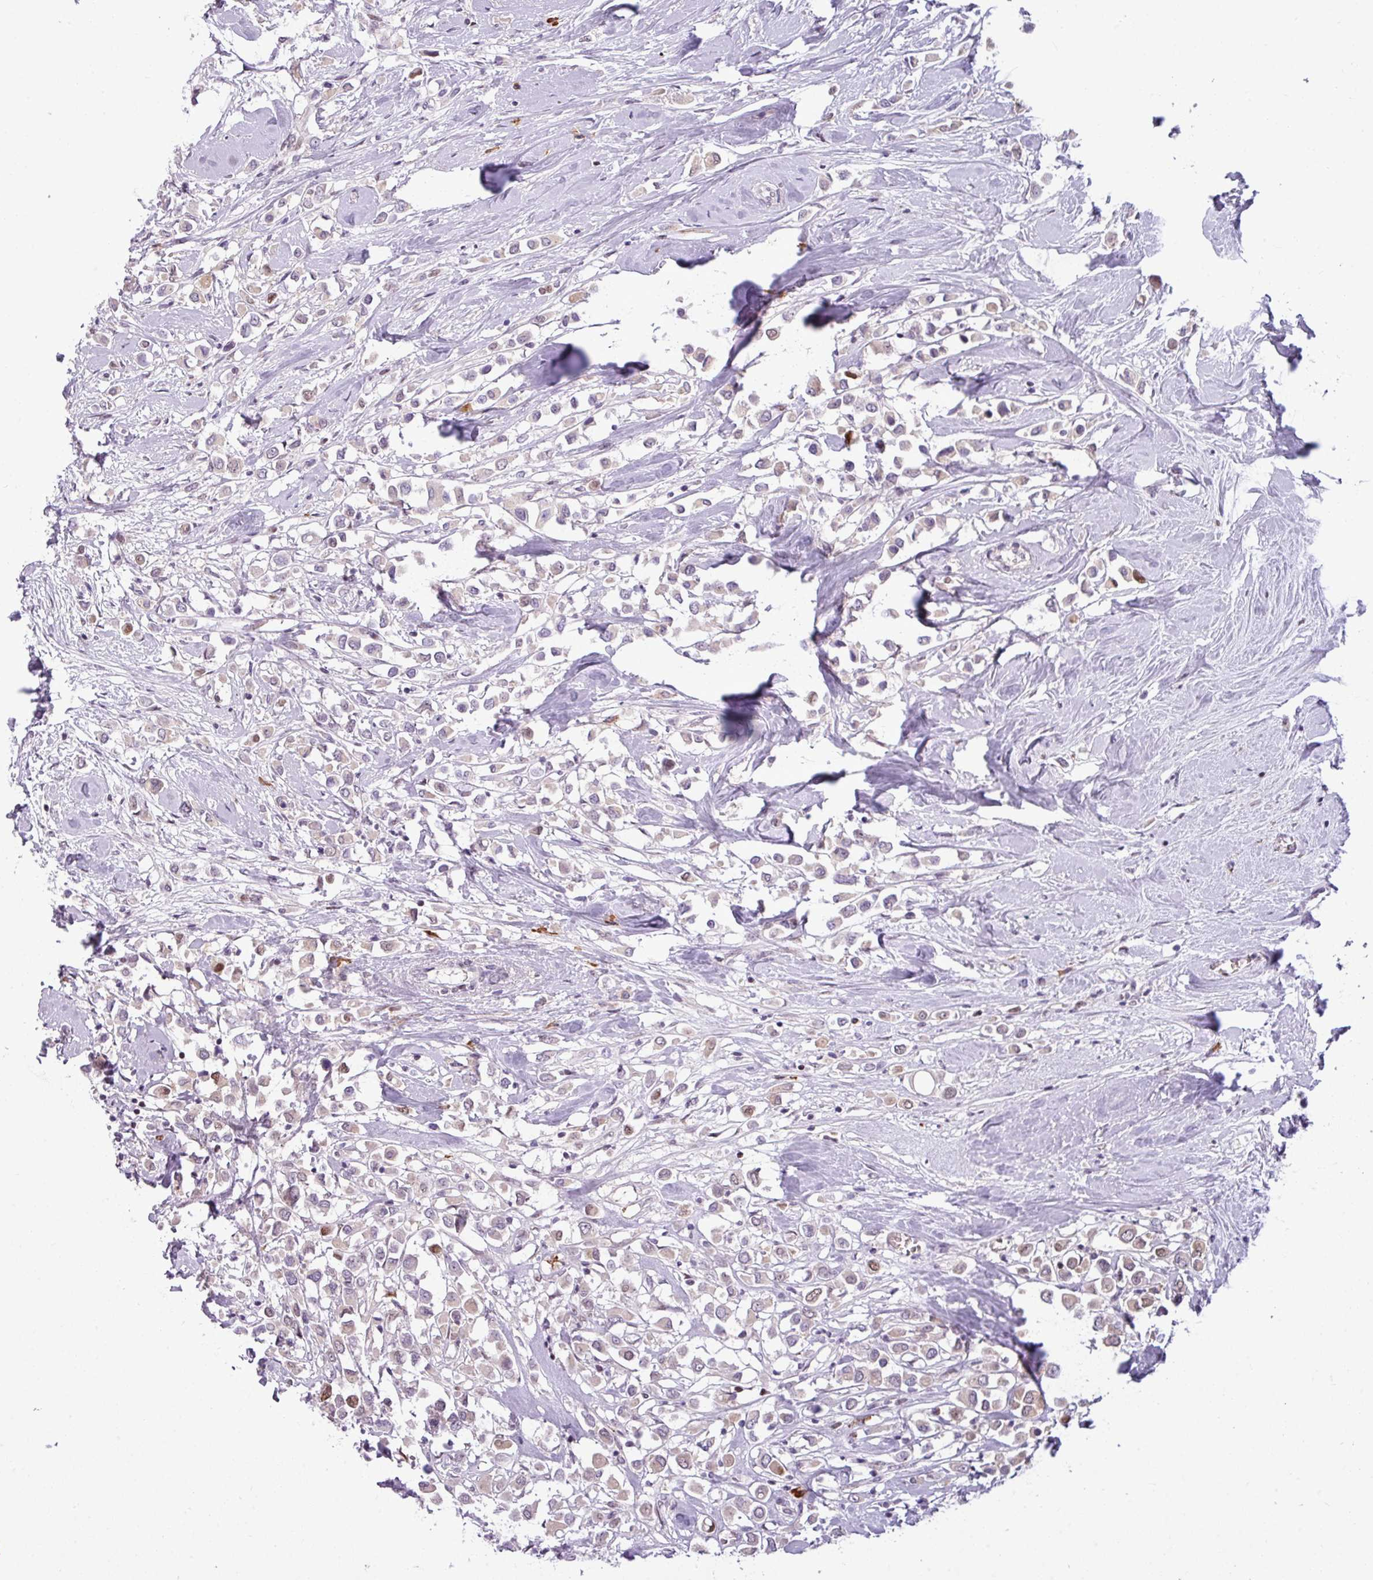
{"staining": {"intensity": "weak", "quantity": "<25%", "location": "cytoplasmic/membranous"}, "tissue": "breast cancer", "cell_type": "Tumor cells", "image_type": "cancer", "snomed": [{"axis": "morphology", "description": "Duct carcinoma"}, {"axis": "topography", "description": "Breast"}], "caption": "Immunohistochemical staining of breast intraductal carcinoma shows no significant positivity in tumor cells.", "gene": "SLC66A2", "patient": {"sex": "female", "age": 61}}